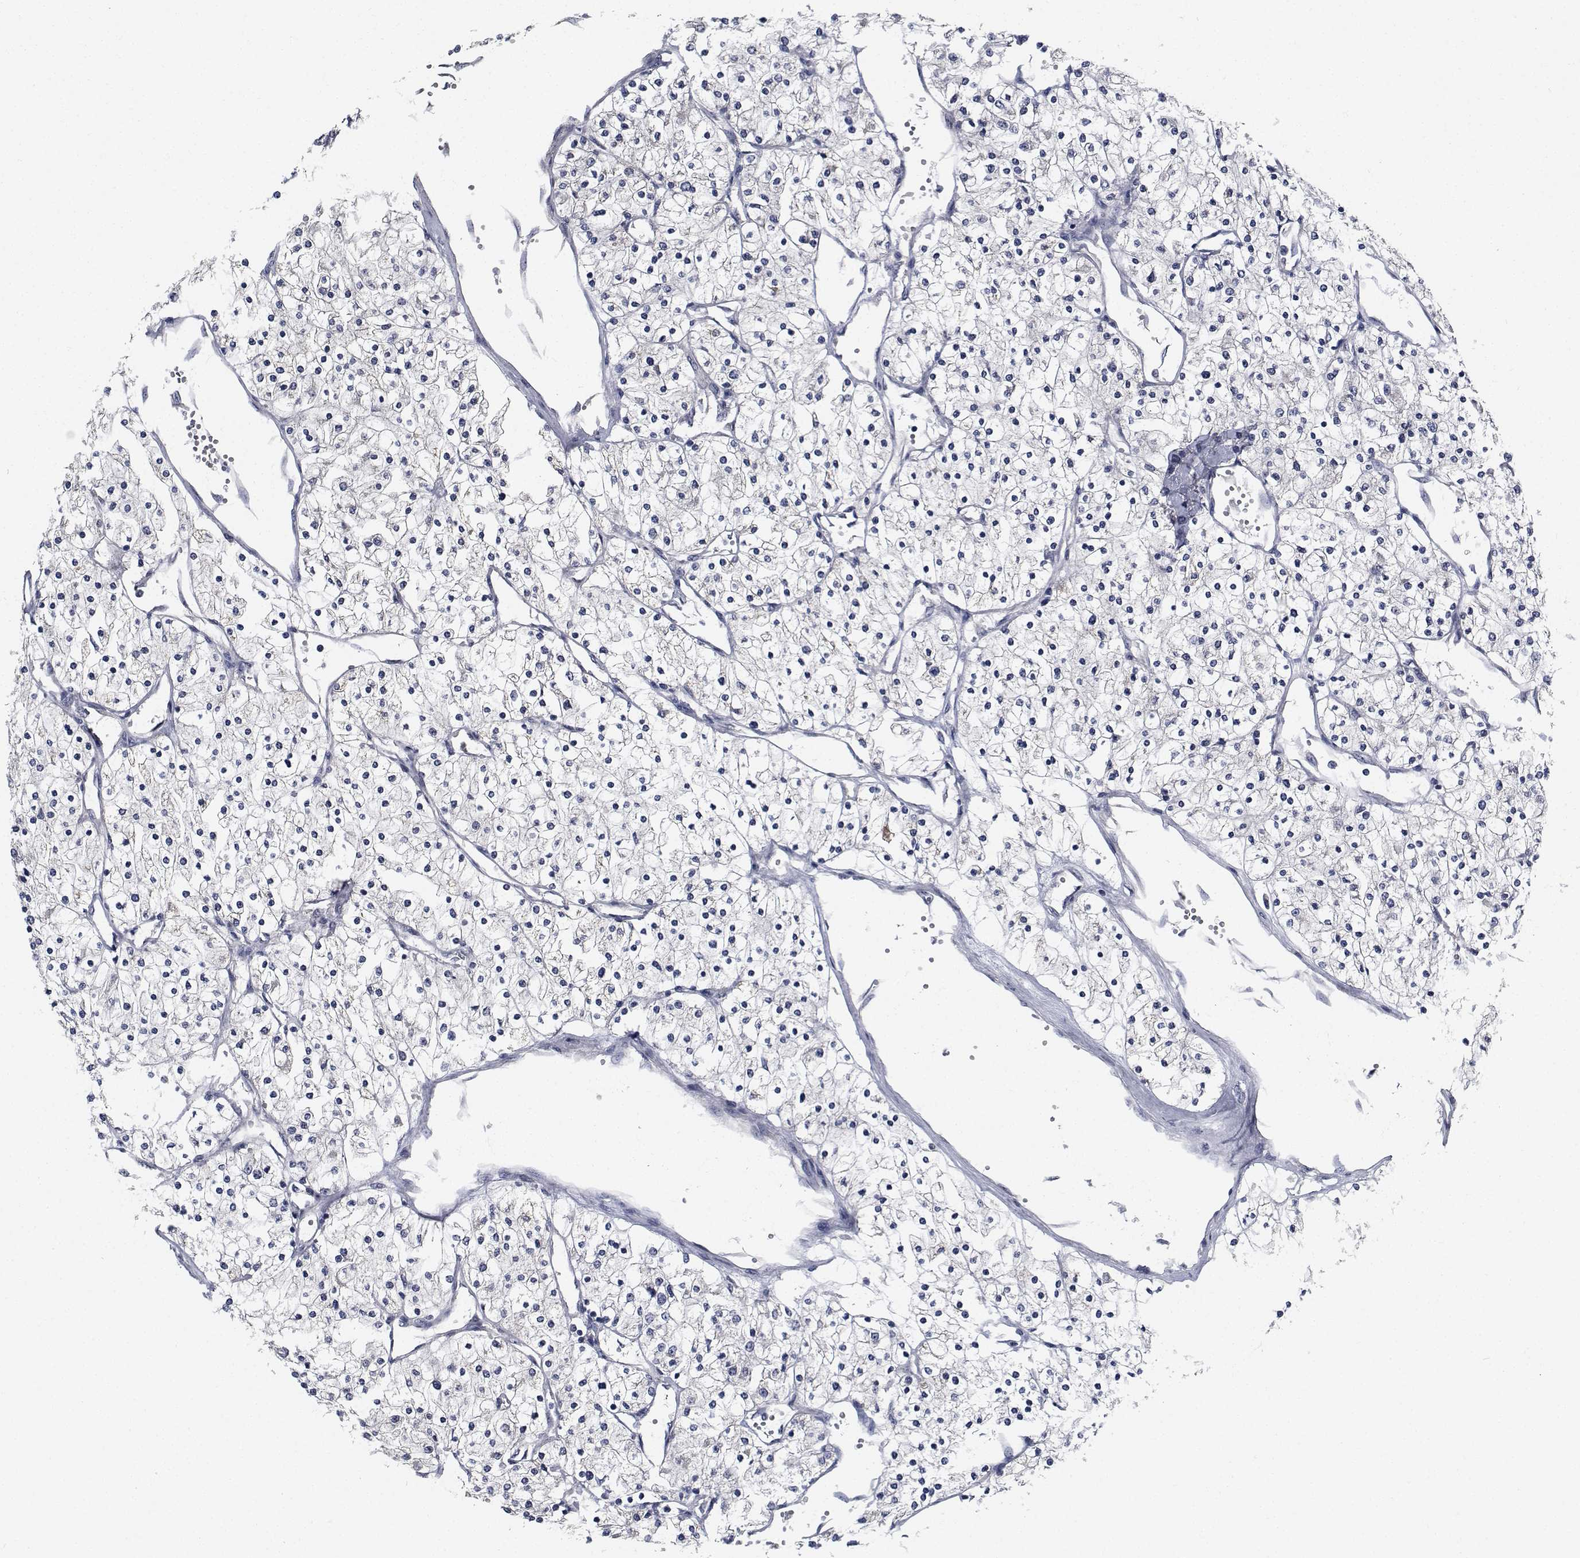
{"staining": {"intensity": "negative", "quantity": "none", "location": "none"}, "tissue": "renal cancer", "cell_type": "Tumor cells", "image_type": "cancer", "snomed": [{"axis": "morphology", "description": "Adenocarcinoma, NOS"}, {"axis": "topography", "description": "Kidney"}], "caption": "Tumor cells show no significant protein staining in adenocarcinoma (renal).", "gene": "NVL", "patient": {"sex": "male", "age": 80}}